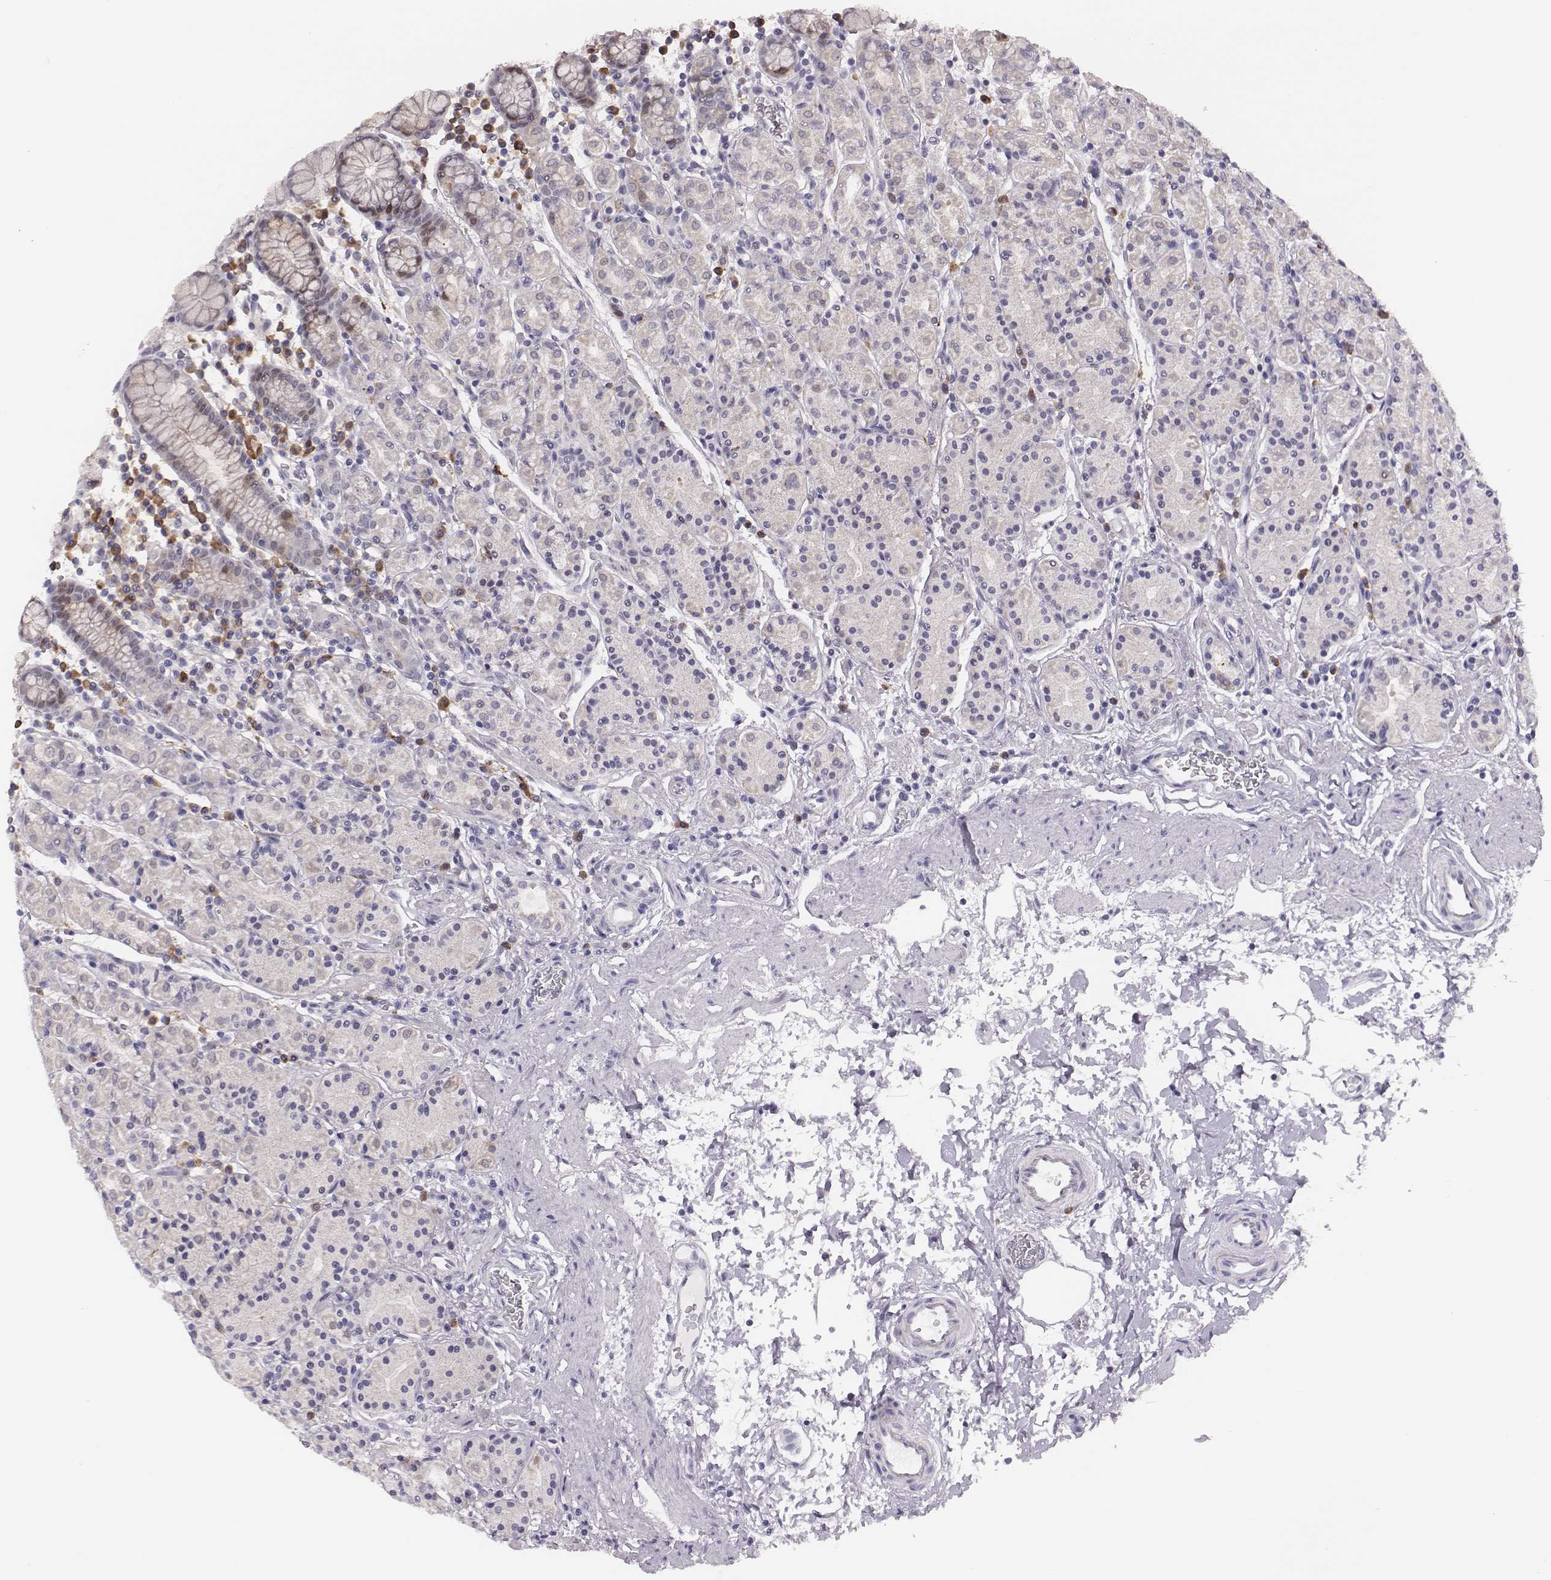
{"staining": {"intensity": "weak", "quantity": "<25%", "location": "cytoplasmic/membranous,nuclear"}, "tissue": "stomach", "cell_type": "Glandular cells", "image_type": "normal", "snomed": [{"axis": "morphology", "description": "Normal tissue, NOS"}, {"axis": "topography", "description": "Stomach, upper"}, {"axis": "topography", "description": "Stomach"}], "caption": "Immunohistochemistry (IHC) photomicrograph of normal human stomach stained for a protein (brown), which exhibits no expression in glandular cells.", "gene": "PBK", "patient": {"sex": "male", "age": 62}}